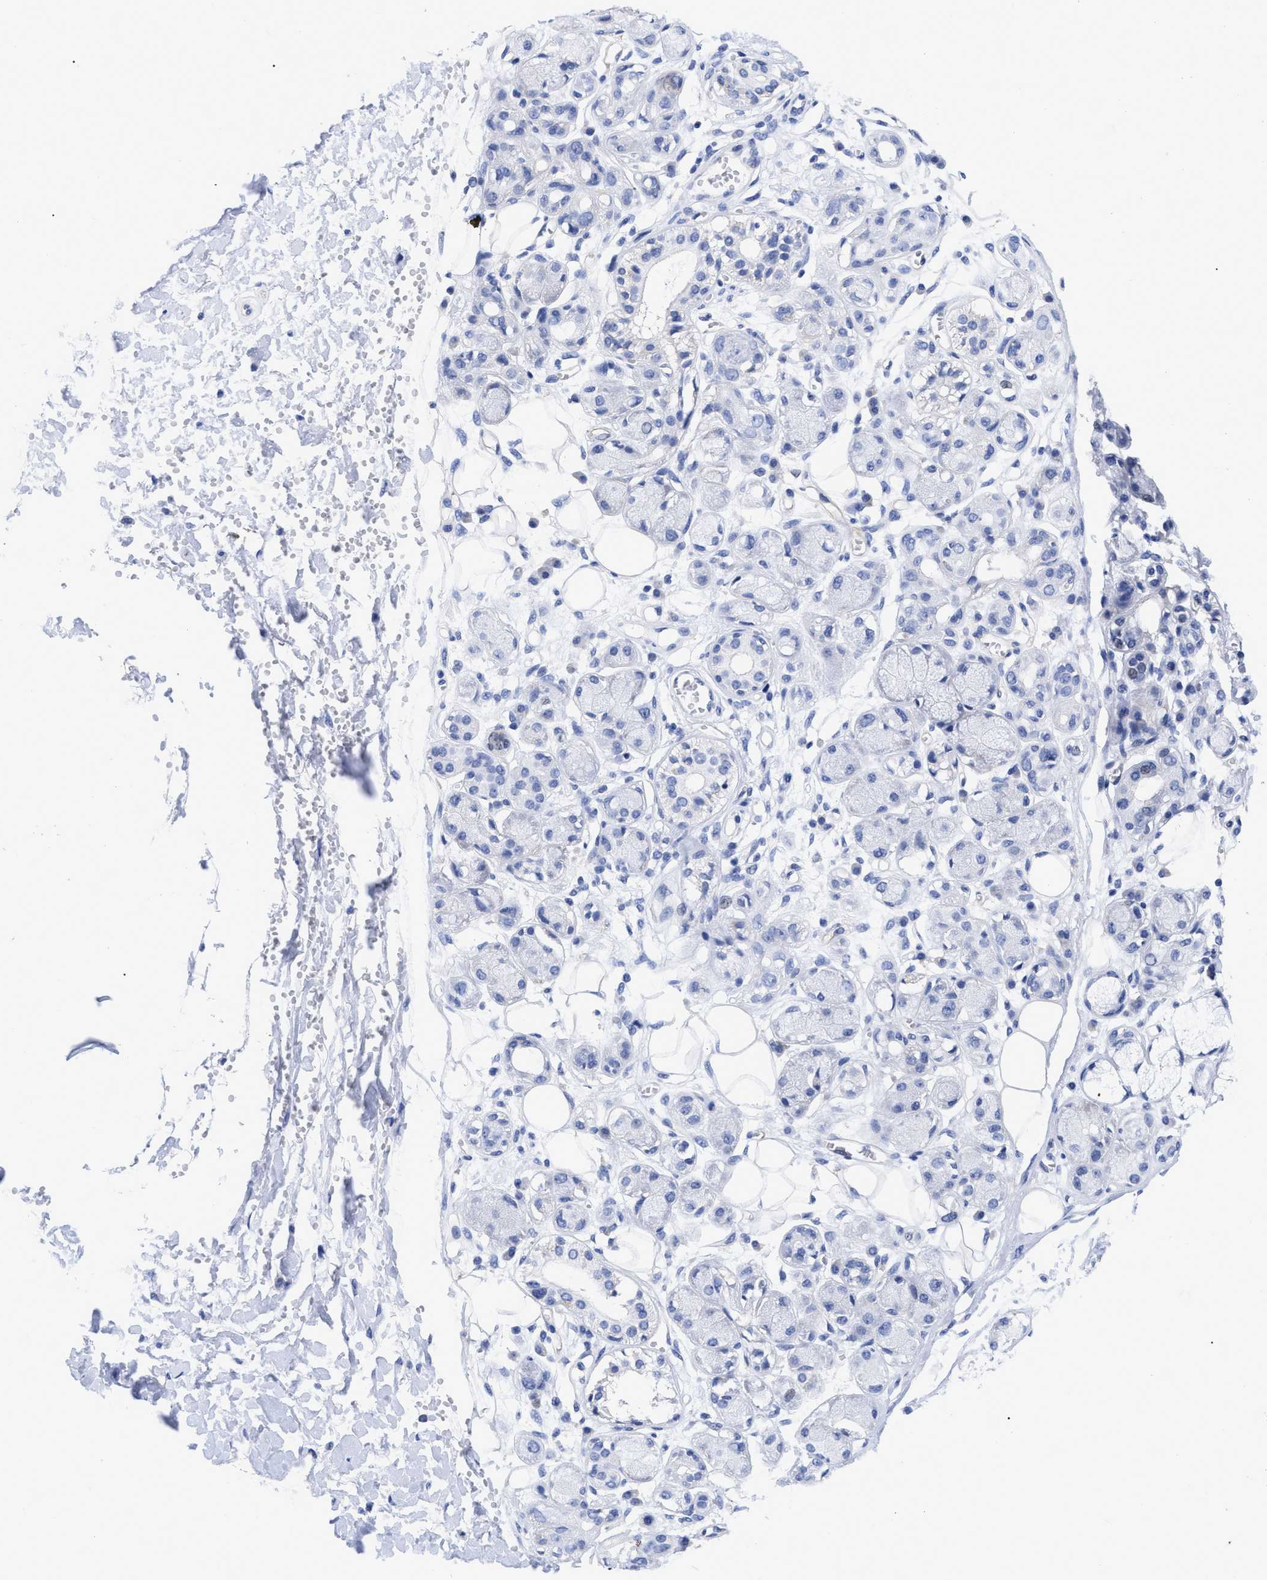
{"staining": {"intensity": "negative", "quantity": "none", "location": "none"}, "tissue": "adipose tissue", "cell_type": "Adipocytes", "image_type": "normal", "snomed": [{"axis": "morphology", "description": "Normal tissue, NOS"}, {"axis": "morphology", "description": "Inflammation, NOS"}, {"axis": "topography", "description": "Salivary gland"}, {"axis": "topography", "description": "Peripheral nerve tissue"}], "caption": "Immunohistochemistry (IHC) of benign adipose tissue demonstrates no staining in adipocytes. The staining is performed using DAB brown chromogen with nuclei counter-stained in using hematoxylin.", "gene": "IRAG2", "patient": {"sex": "female", "age": 75}}